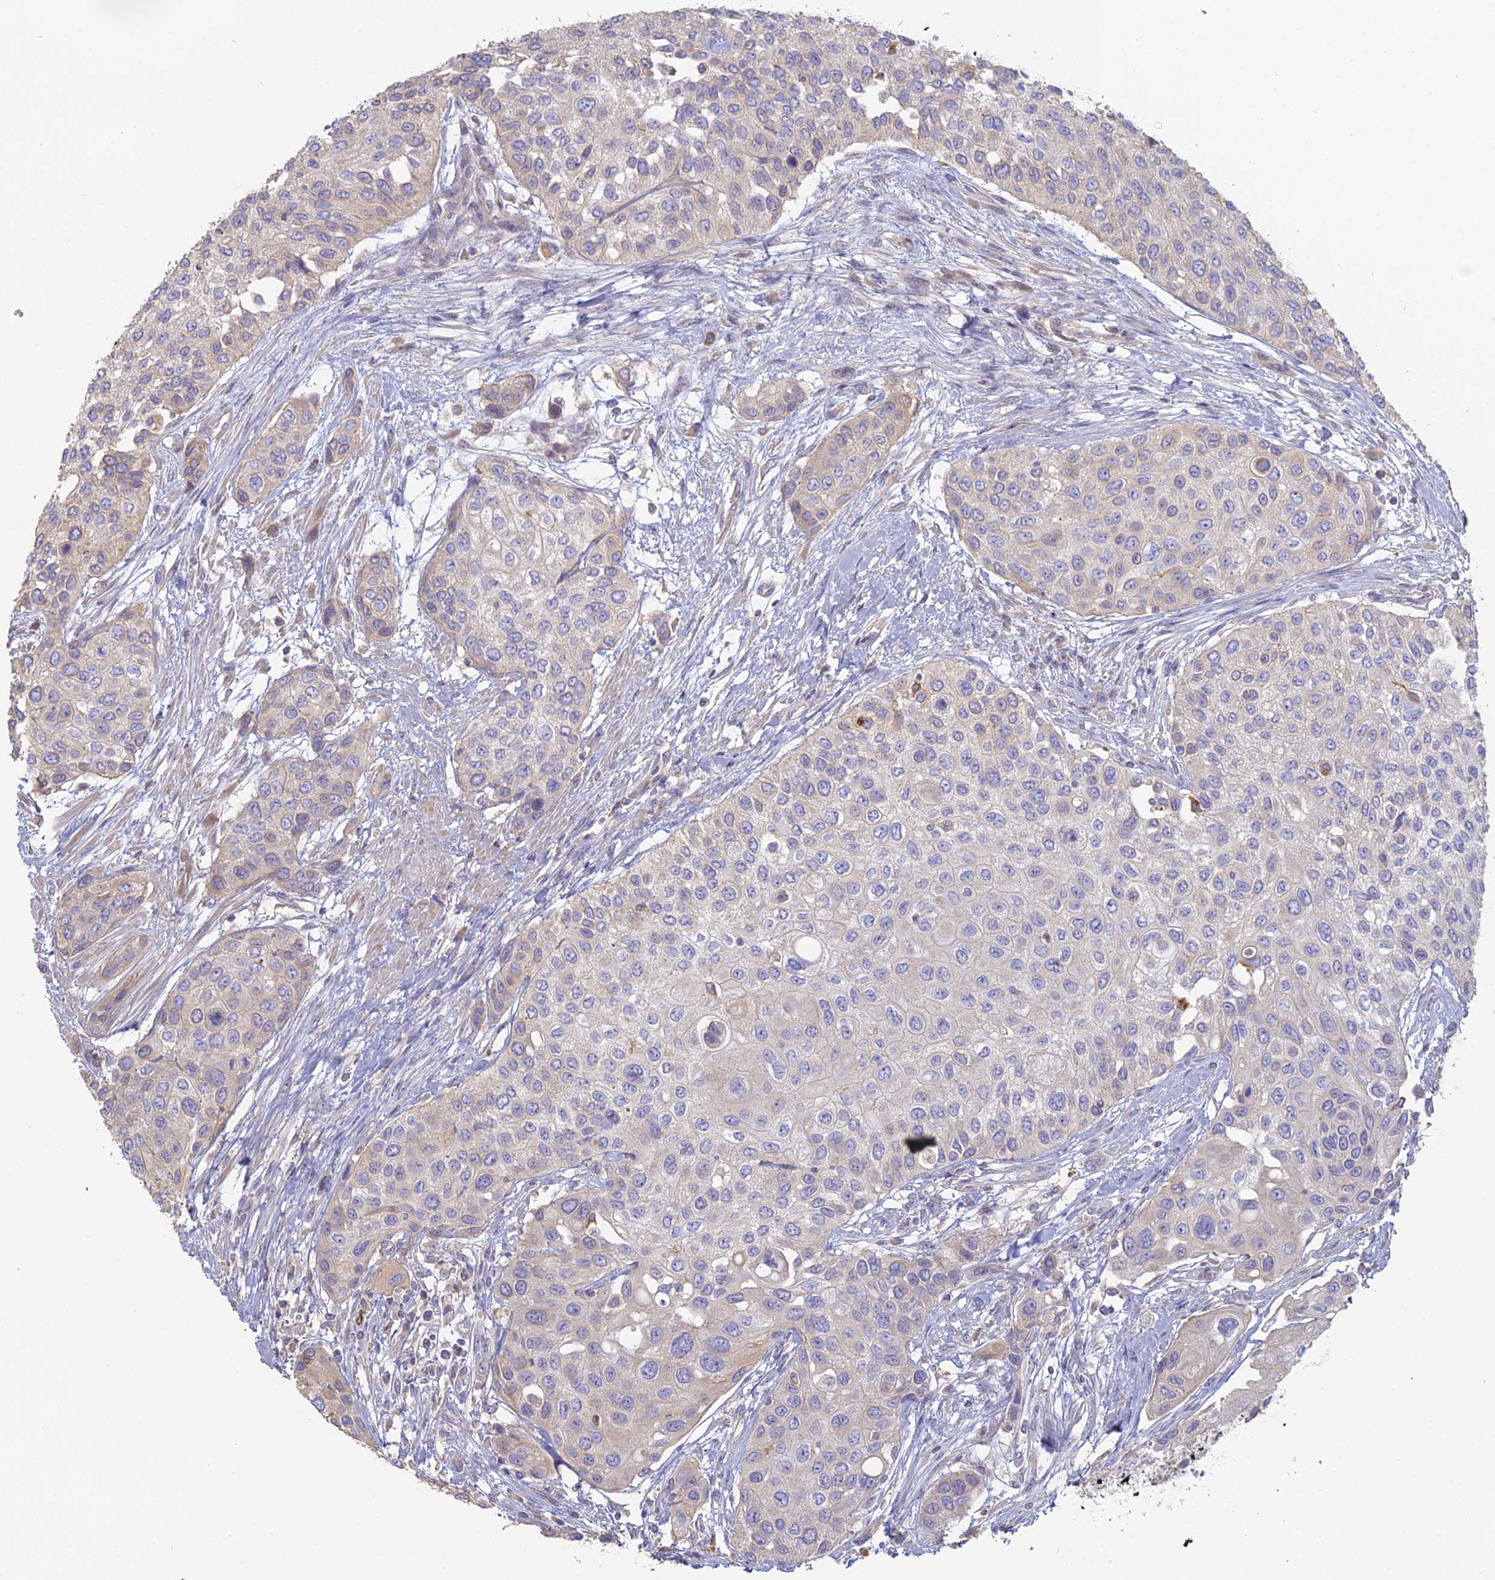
{"staining": {"intensity": "weak", "quantity": "<25%", "location": "cytoplasmic/membranous"}, "tissue": "urothelial cancer", "cell_type": "Tumor cells", "image_type": "cancer", "snomed": [{"axis": "morphology", "description": "Normal tissue, NOS"}, {"axis": "morphology", "description": "Urothelial carcinoma, High grade"}, {"axis": "topography", "description": "Vascular tissue"}, {"axis": "topography", "description": "Urinary bladder"}], "caption": "Urothelial carcinoma (high-grade) was stained to show a protein in brown. There is no significant expression in tumor cells.", "gene": "SFT2D2", "patient": {"sex": "female", "age": 56}}